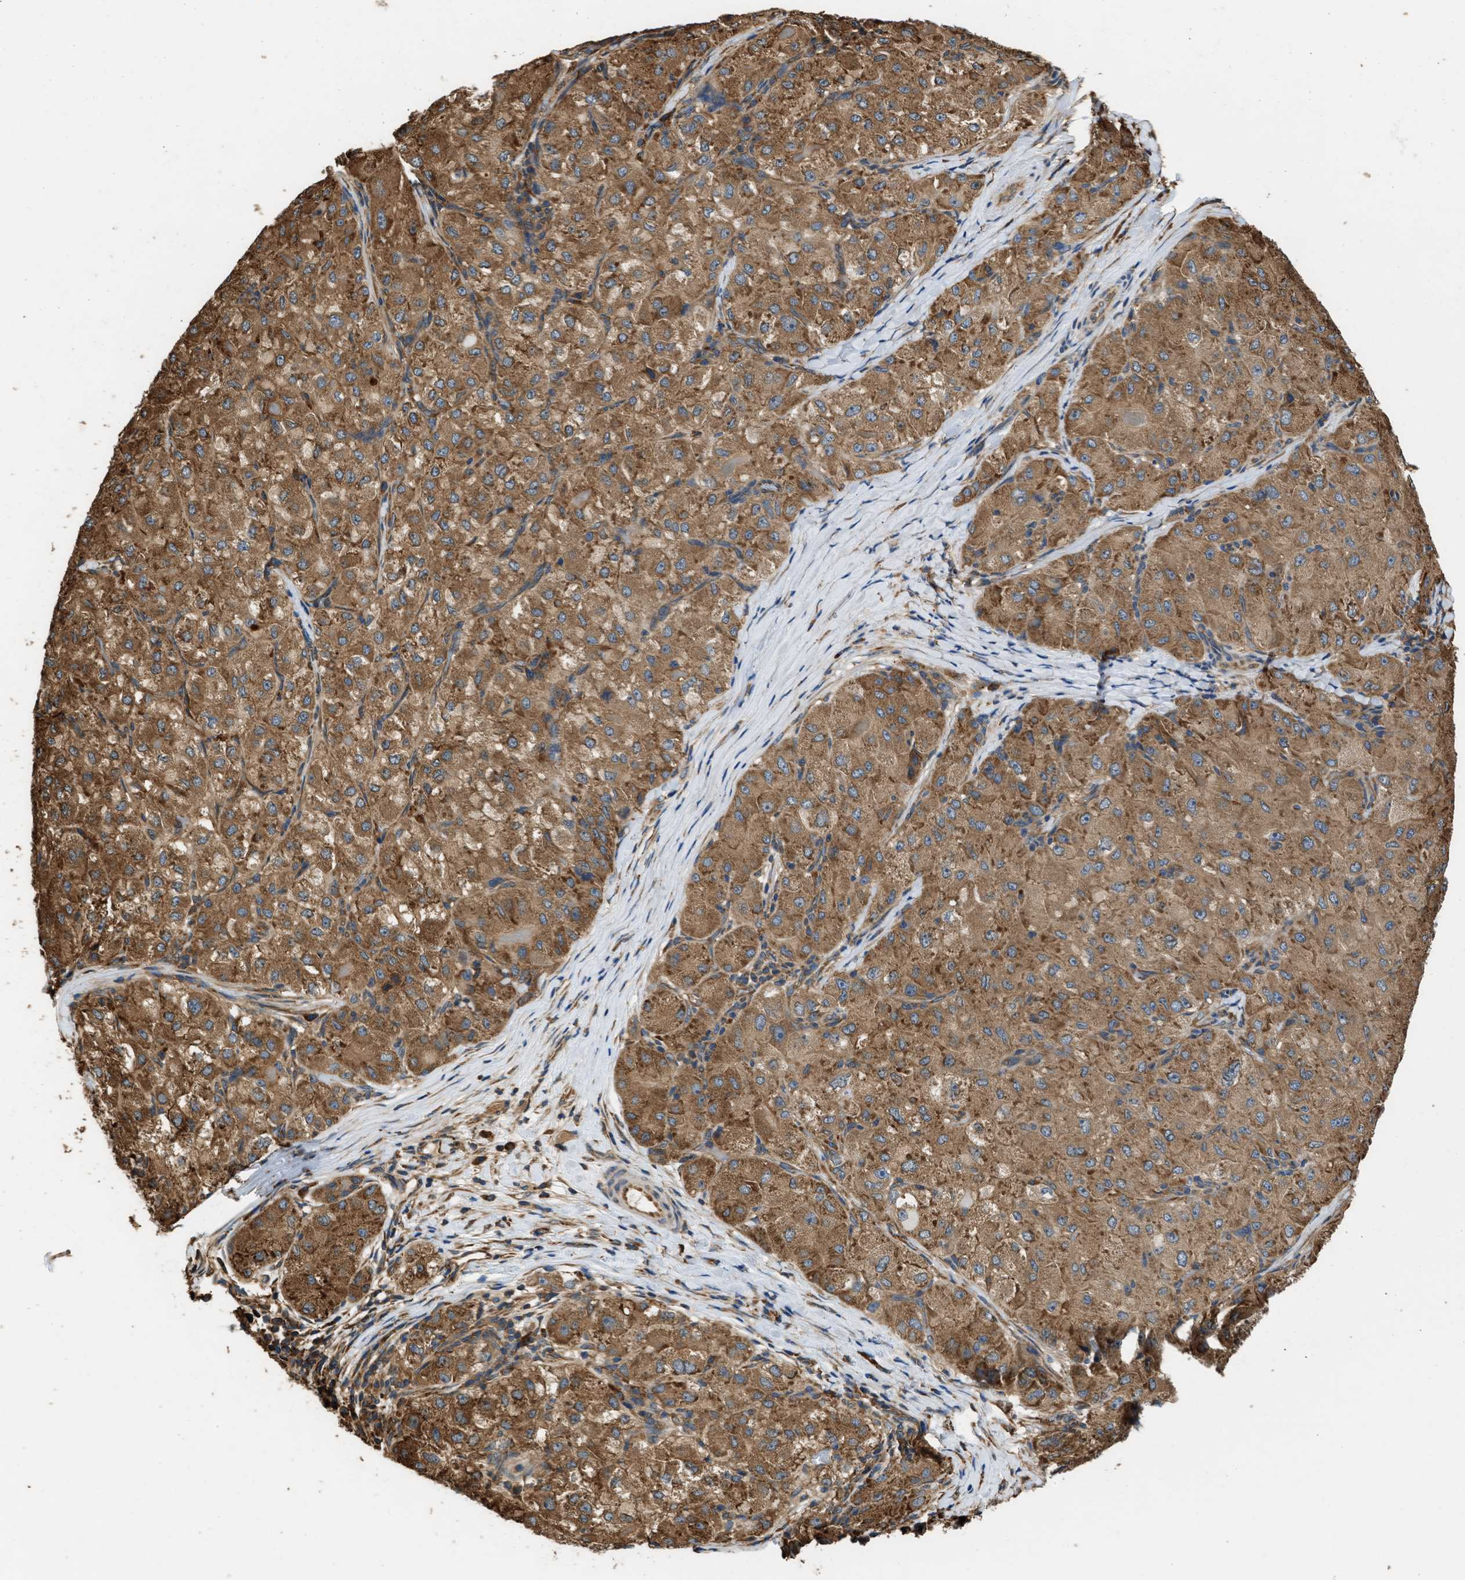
{"staining": {"intensity": "moderate", "quantity": ">75%", "location": "cytoplasmic/membranous"}, "tissue": "liver cancer", "cell_type": "Tumor cells", "image_type": "cancer", "snomed": [{"axis": "morphology", "description": "Carcinoma, Hepatocellular, NOS"}, {"axis": "topography", "description": "Liver"}], "caption": "Protein expression analysis of human liver cancer reveals moderate cytoplasmic/membranous expression in approximately >75% of tumor cells. (brown staining indicates protein expression, while blue staining denotes nuclei).", "gene": "SLC36A4", "patient": {"sex": "male", "age": 80}}